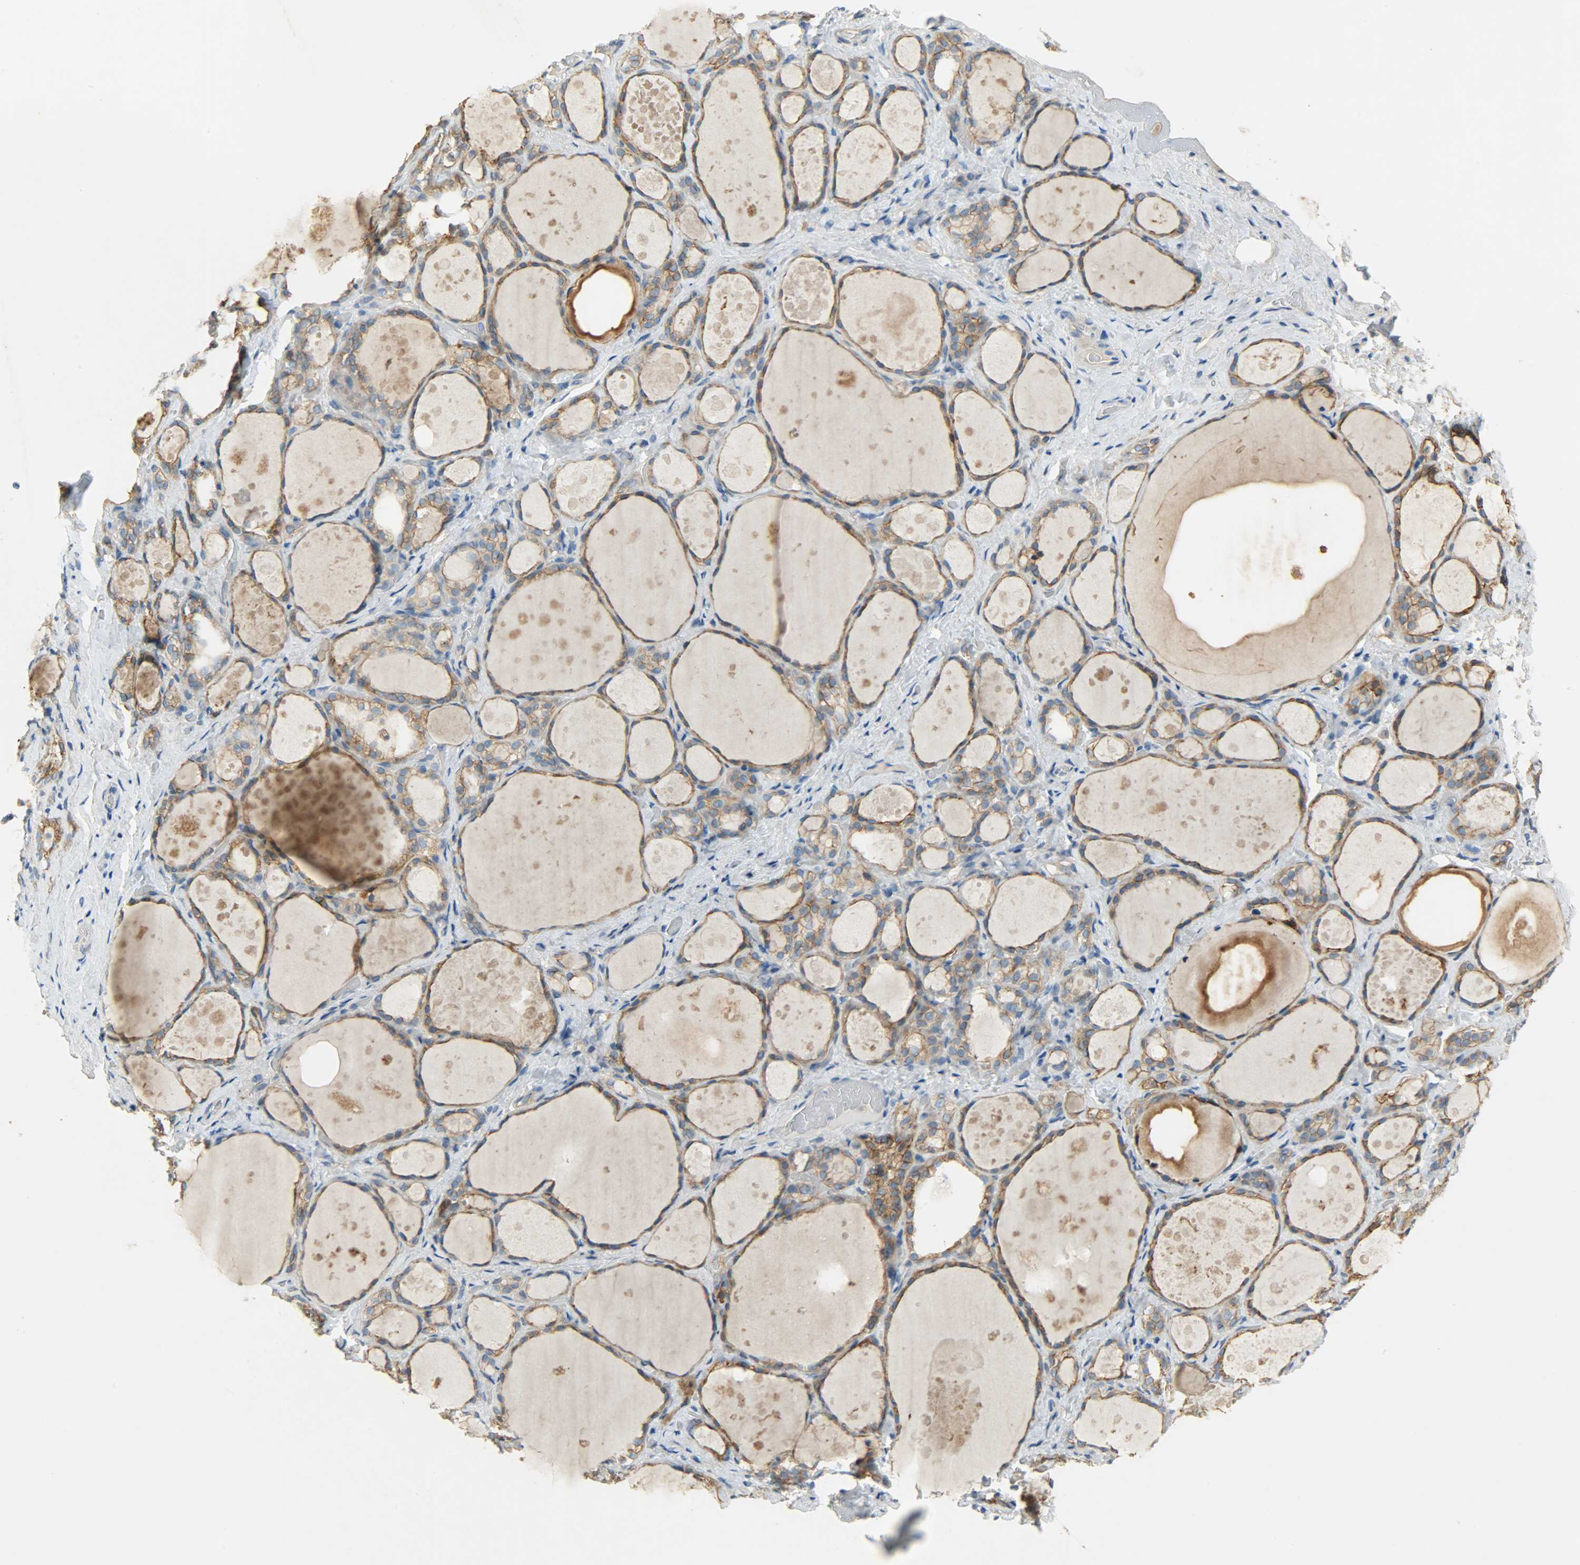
{"staining": {"intensity": "strong", "quantity": ">75%", "location": "cytoplasmic/membranous"}, "tissue": "thyroid gland", "cell_type": "Glandular cells", "image_type": "normal", "snomed": [{"axis": "morphology", "description": "Normal tissue, NOS"}, {"axis": "topography", "description": "Thyroid gland"}], "caption": "IHC (DAB) staining of unremarkable thyroid gland exhibits strong cytoplasmic/membranous protein staining in approximately >75% of glandular cells.", "gene": "DSG2", "patient": {"sex": "female", "age": 75}}